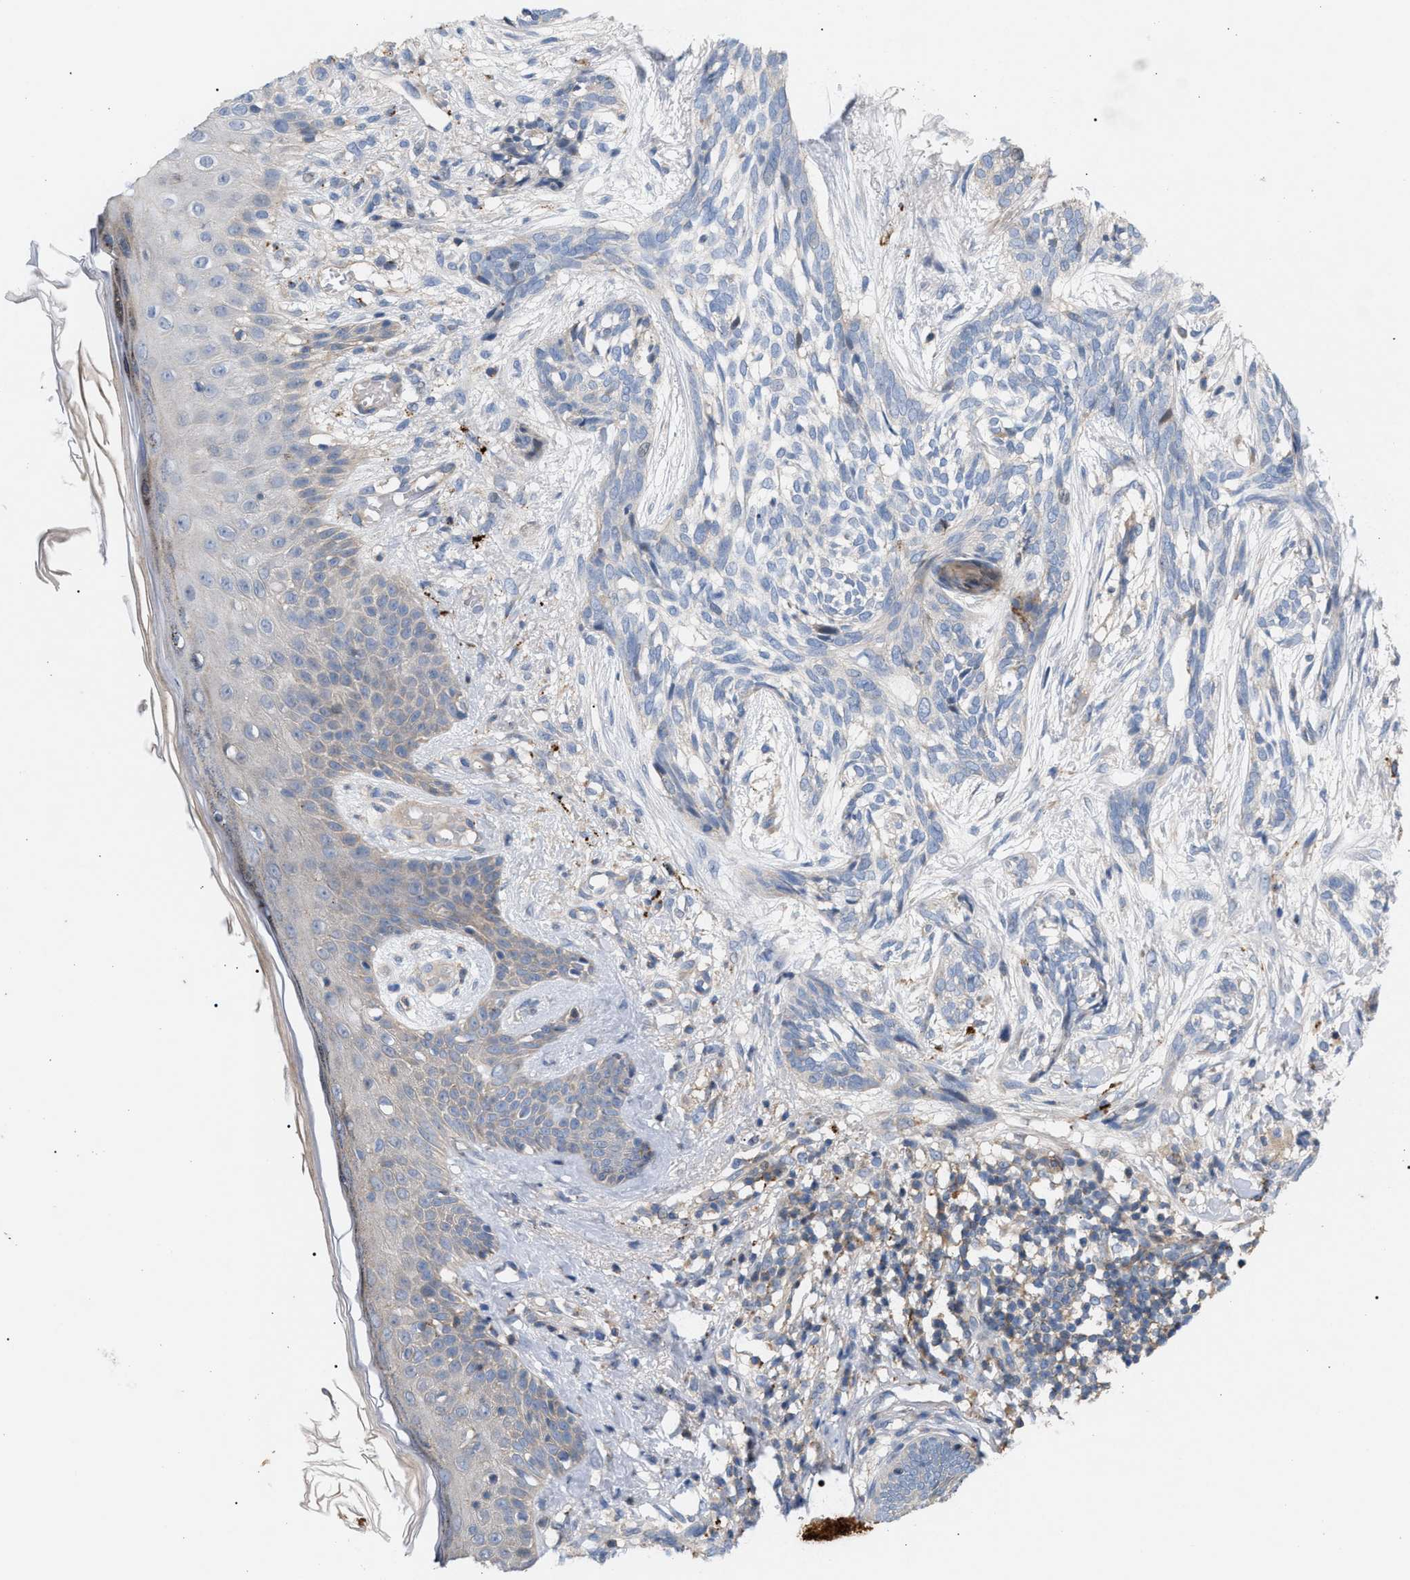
{"staining": {"intensity": "negative", "quantity": "none", "location": "none"}, "tissue": "skin cancer", "cell_type": "Tumor cells", "image_type": "cancer", "snomed": [{"axis": "morphology", "description": "Basal cell carcinoma"}, {"axis": "topography", "description": "Skin"}], "caption": "An IHC image of skin basal cell carcinoma is shown. There is no staining in tumor cells of skin basal cell carcinoma.", "gene": "MBTD1", "patient": {"sex": "female", "age": 88}}